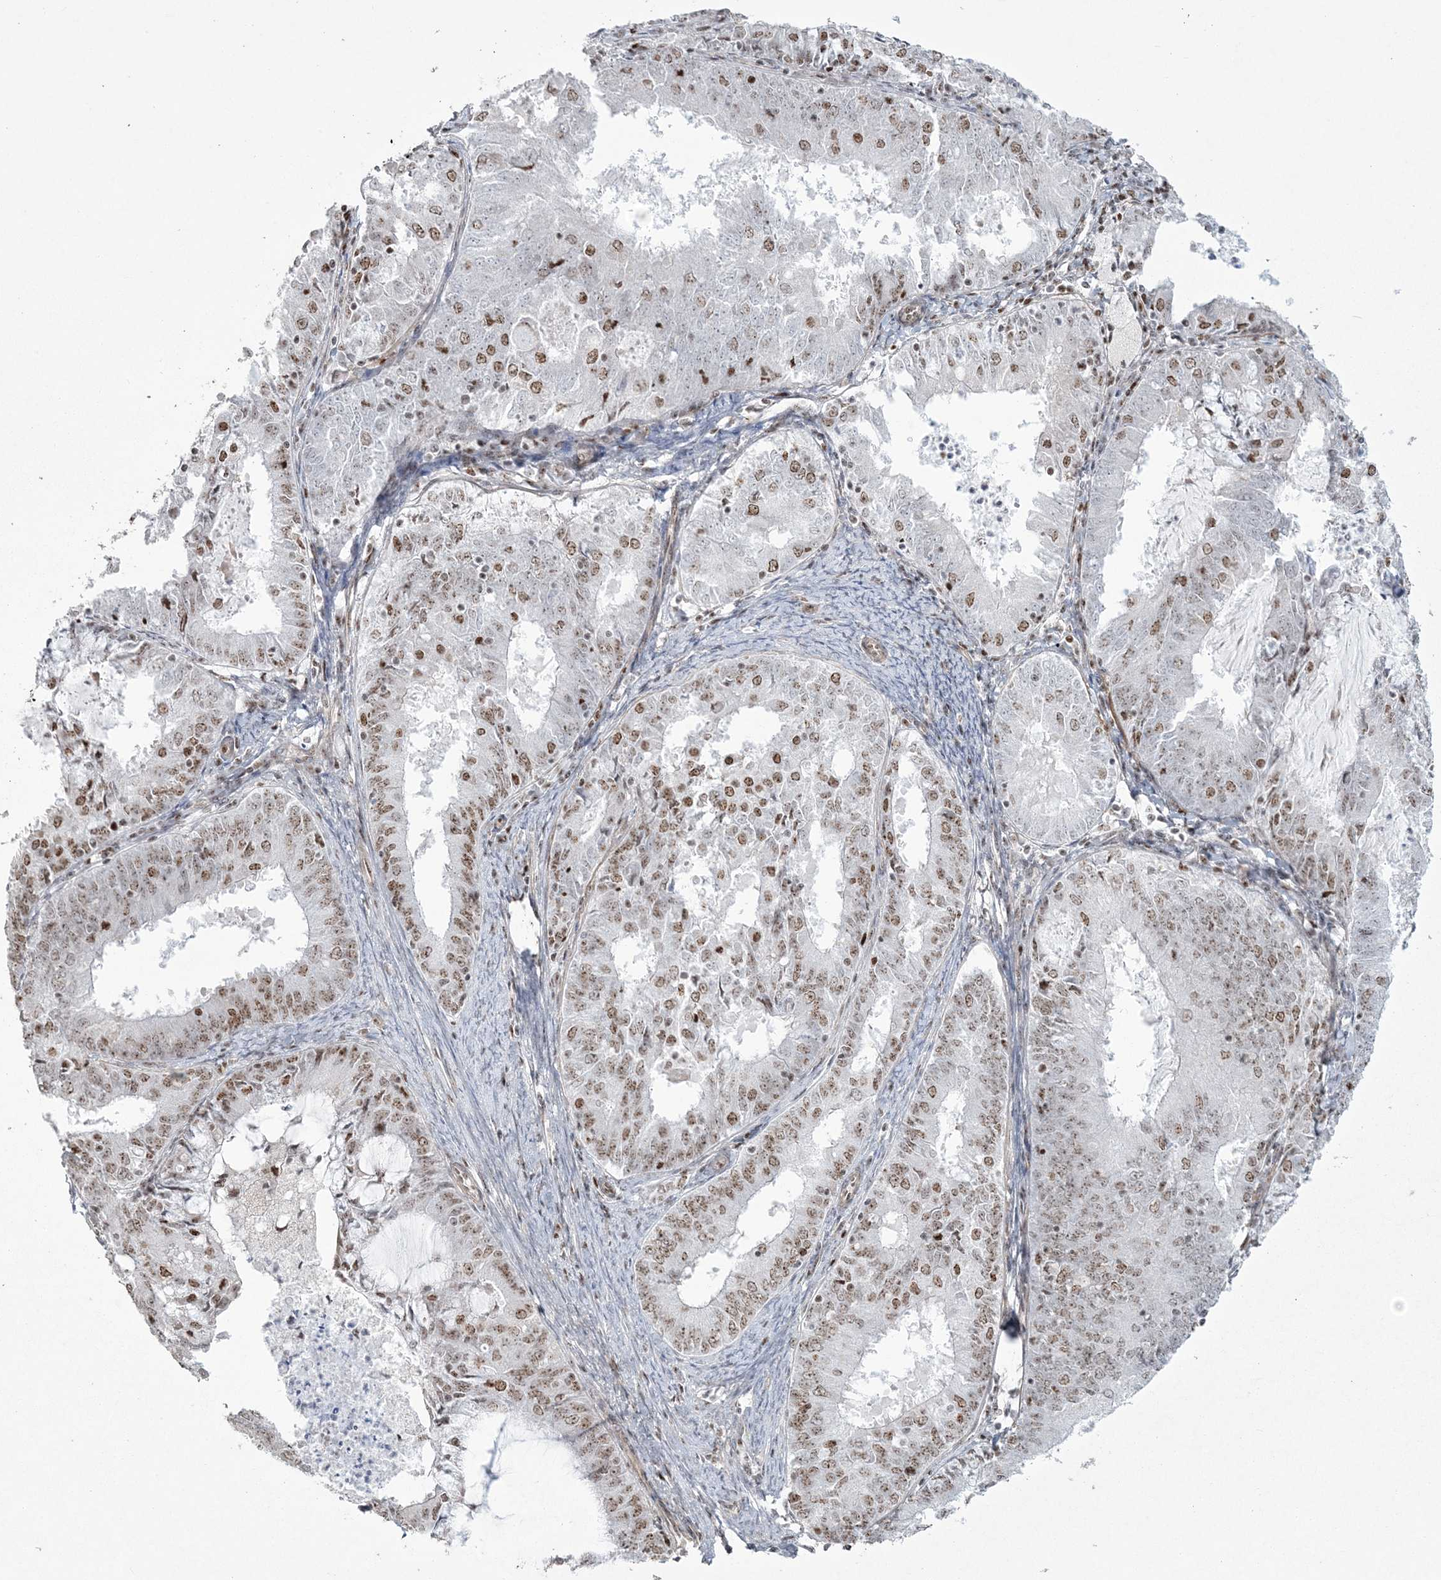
{"staining": {"intensity": "moderate", "quantity": ">75%", "location": "nuclear"}, "tissue": "endometrial cancer", "cell_type": "Tumor cells", "image_type": "cancer", "snomed": [{"axis": "morphology", "description": "Adenocarcinoma, NOS"}, {"axis": "topography", "description": "Endometrium"}], "caption": "Endometrial adenocarcinoma stained with immunohistochemistry reveals moderate nuclear positivity in approximately >75% of tumor cells.", "gene": "RBM17", "patient": {"sex": "female", "age": 57}}